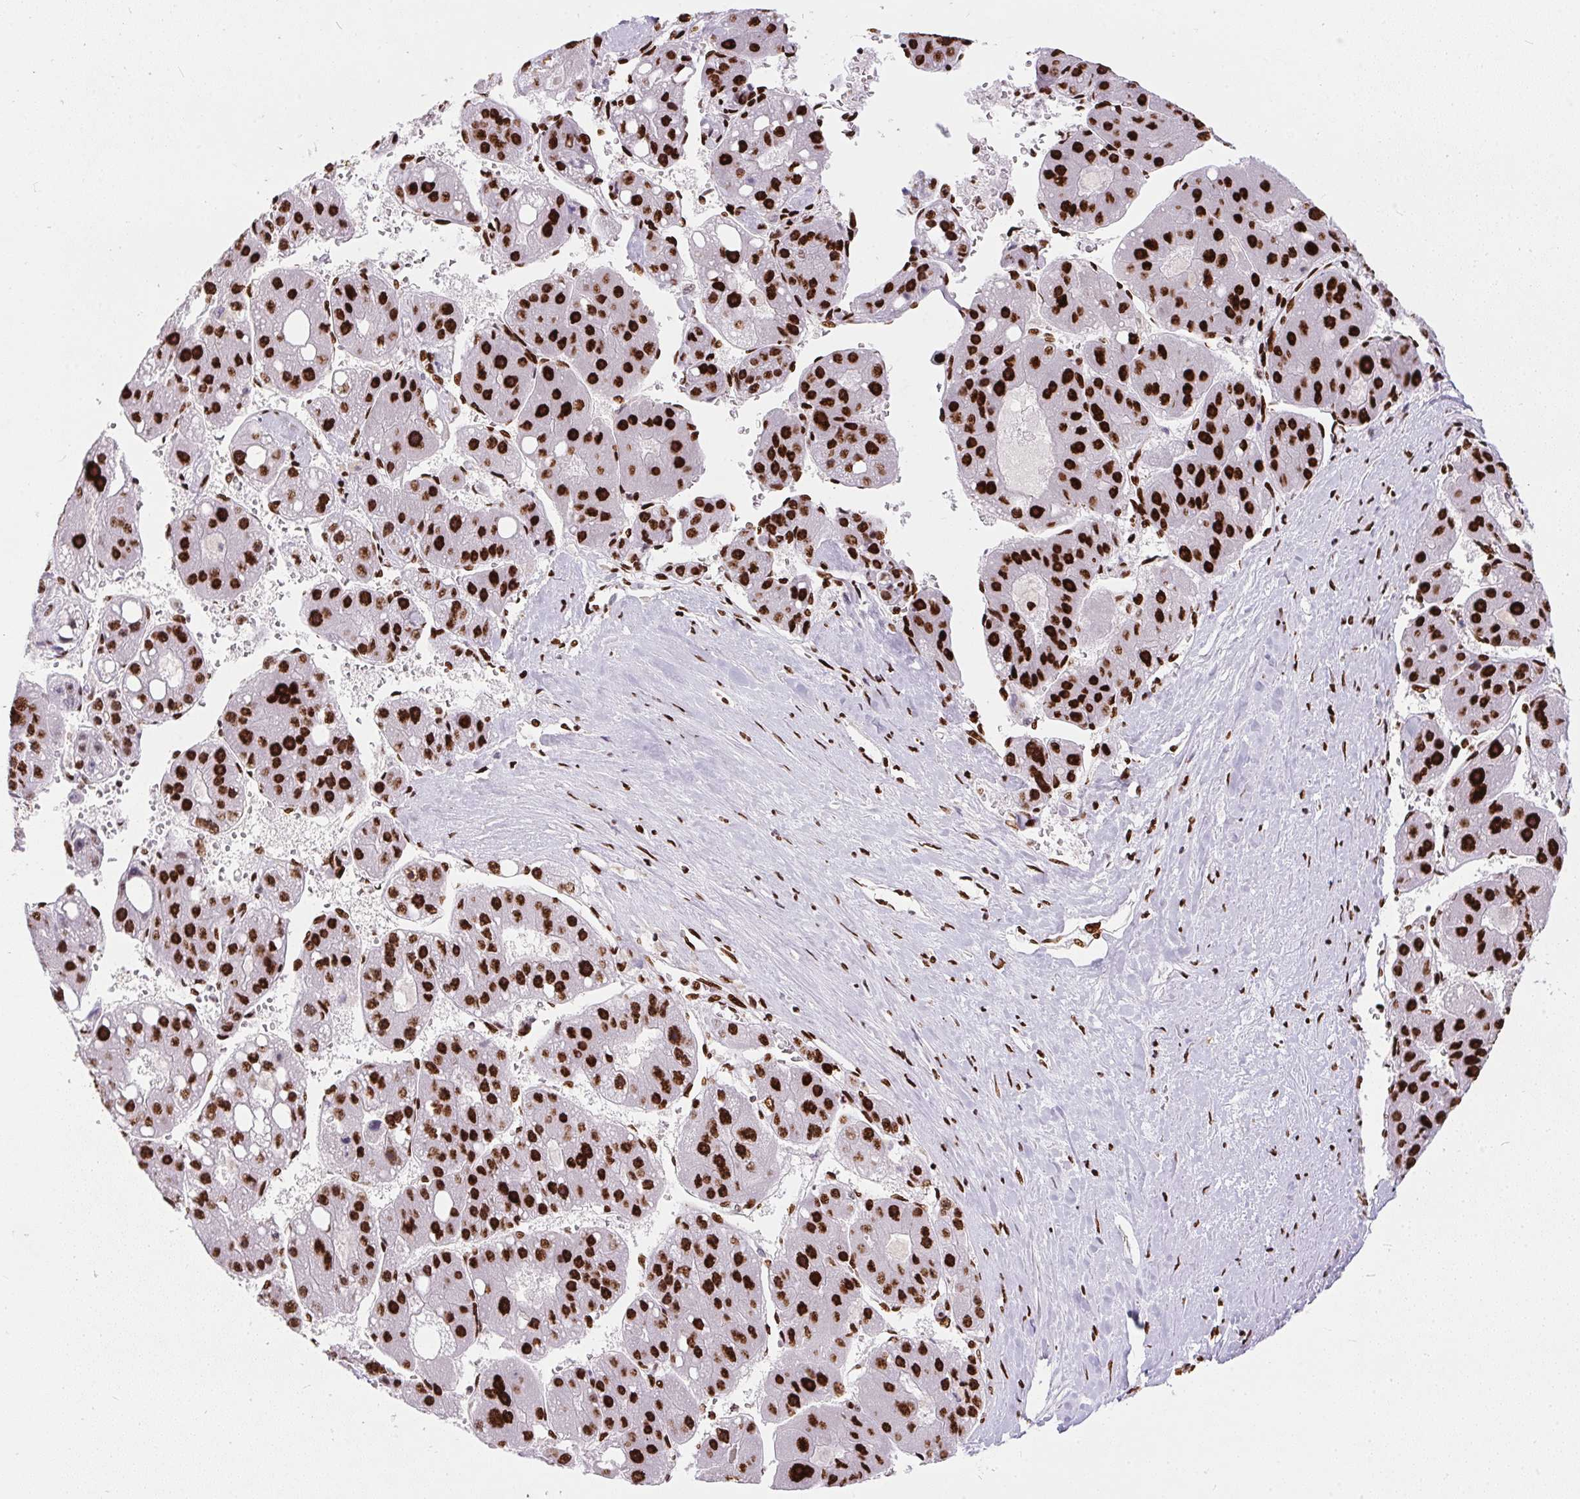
{"staining": {"intensity": "strong", "quantity": ">75%", "location": "nuclear"}, "tissue": "liver cancer", "cell_type": "Tumor cells", "image_type": "cancer", "snomed": [{"axis": "morphology", "description": "Carcinoma, Hepatocellular, NOS"}, {"axis": "topography", "description": "Liver"}], "caption": "This is an image of immunohistochemistry staining of liver cancer, which shows strong expression in the nuclear of tumor cells.", "gene": "PAGE3", "patient": {"sex": "female", "age": 61}}